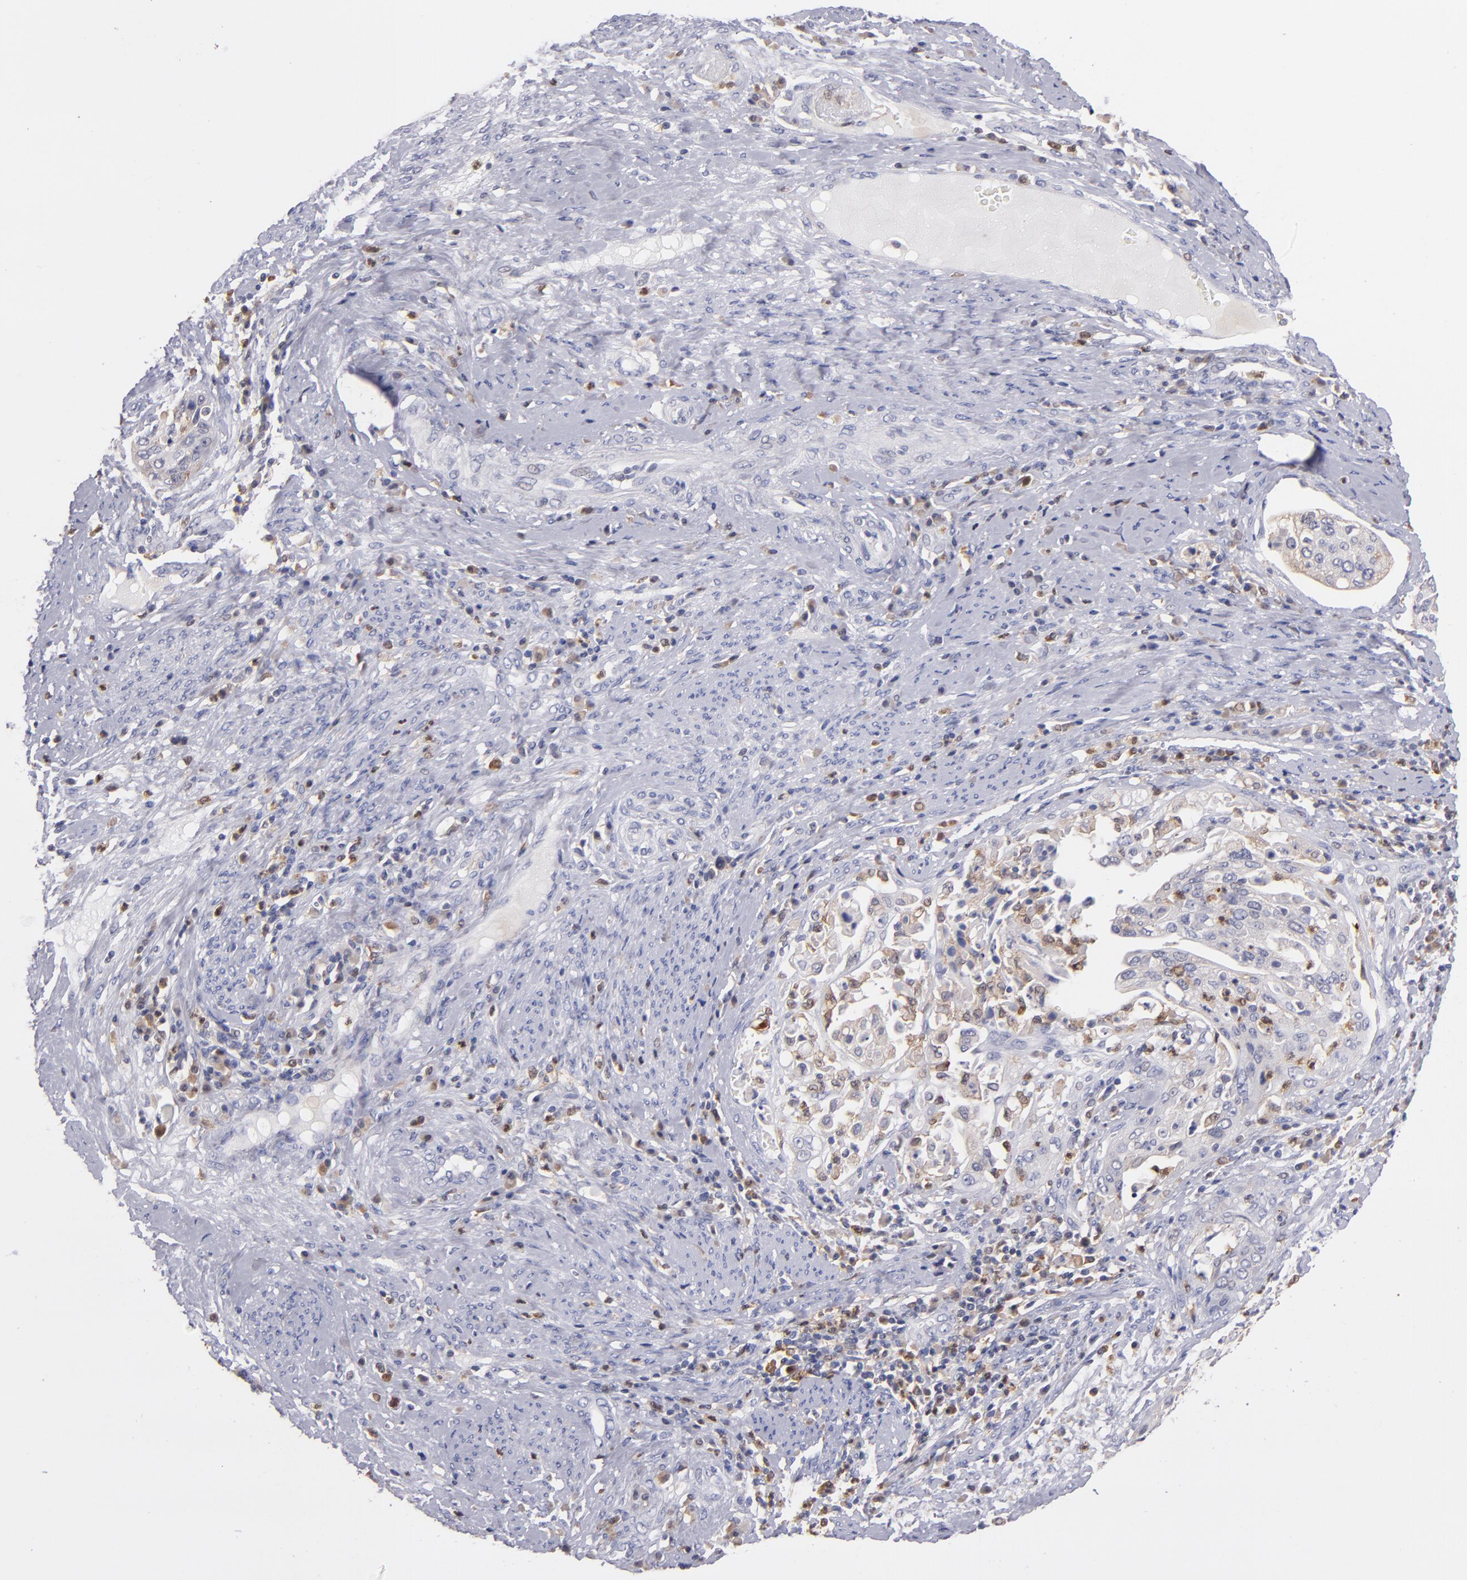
{"staining": {"intensity": "moderate", "quantity": "25%-75%", "location": "cytoplasmic/membranous"}, "tissue": "cervical cancer", "cell_type": "Tumor cells", "image_type": "cancer", "snomed": [{"axis": "morphology", "description": "Squamous cell carcinoma, NOS"}, {"axis": "topography", "description": "Cervix"}], "caption": "Immunohistochemistry (DAB (3,3'-diaminobenzidine)) staining of human cervical cancer reveals moderate cytoplasmic/membranous protein expression in about 25%-75% of tumor cells. (DAB (3,3'-diaminobenzidine) IHC, brown staining for protein, blue staining for nuclei).", "gene": "PRKCD", "patient": {"sex": "female", "age": 41}}